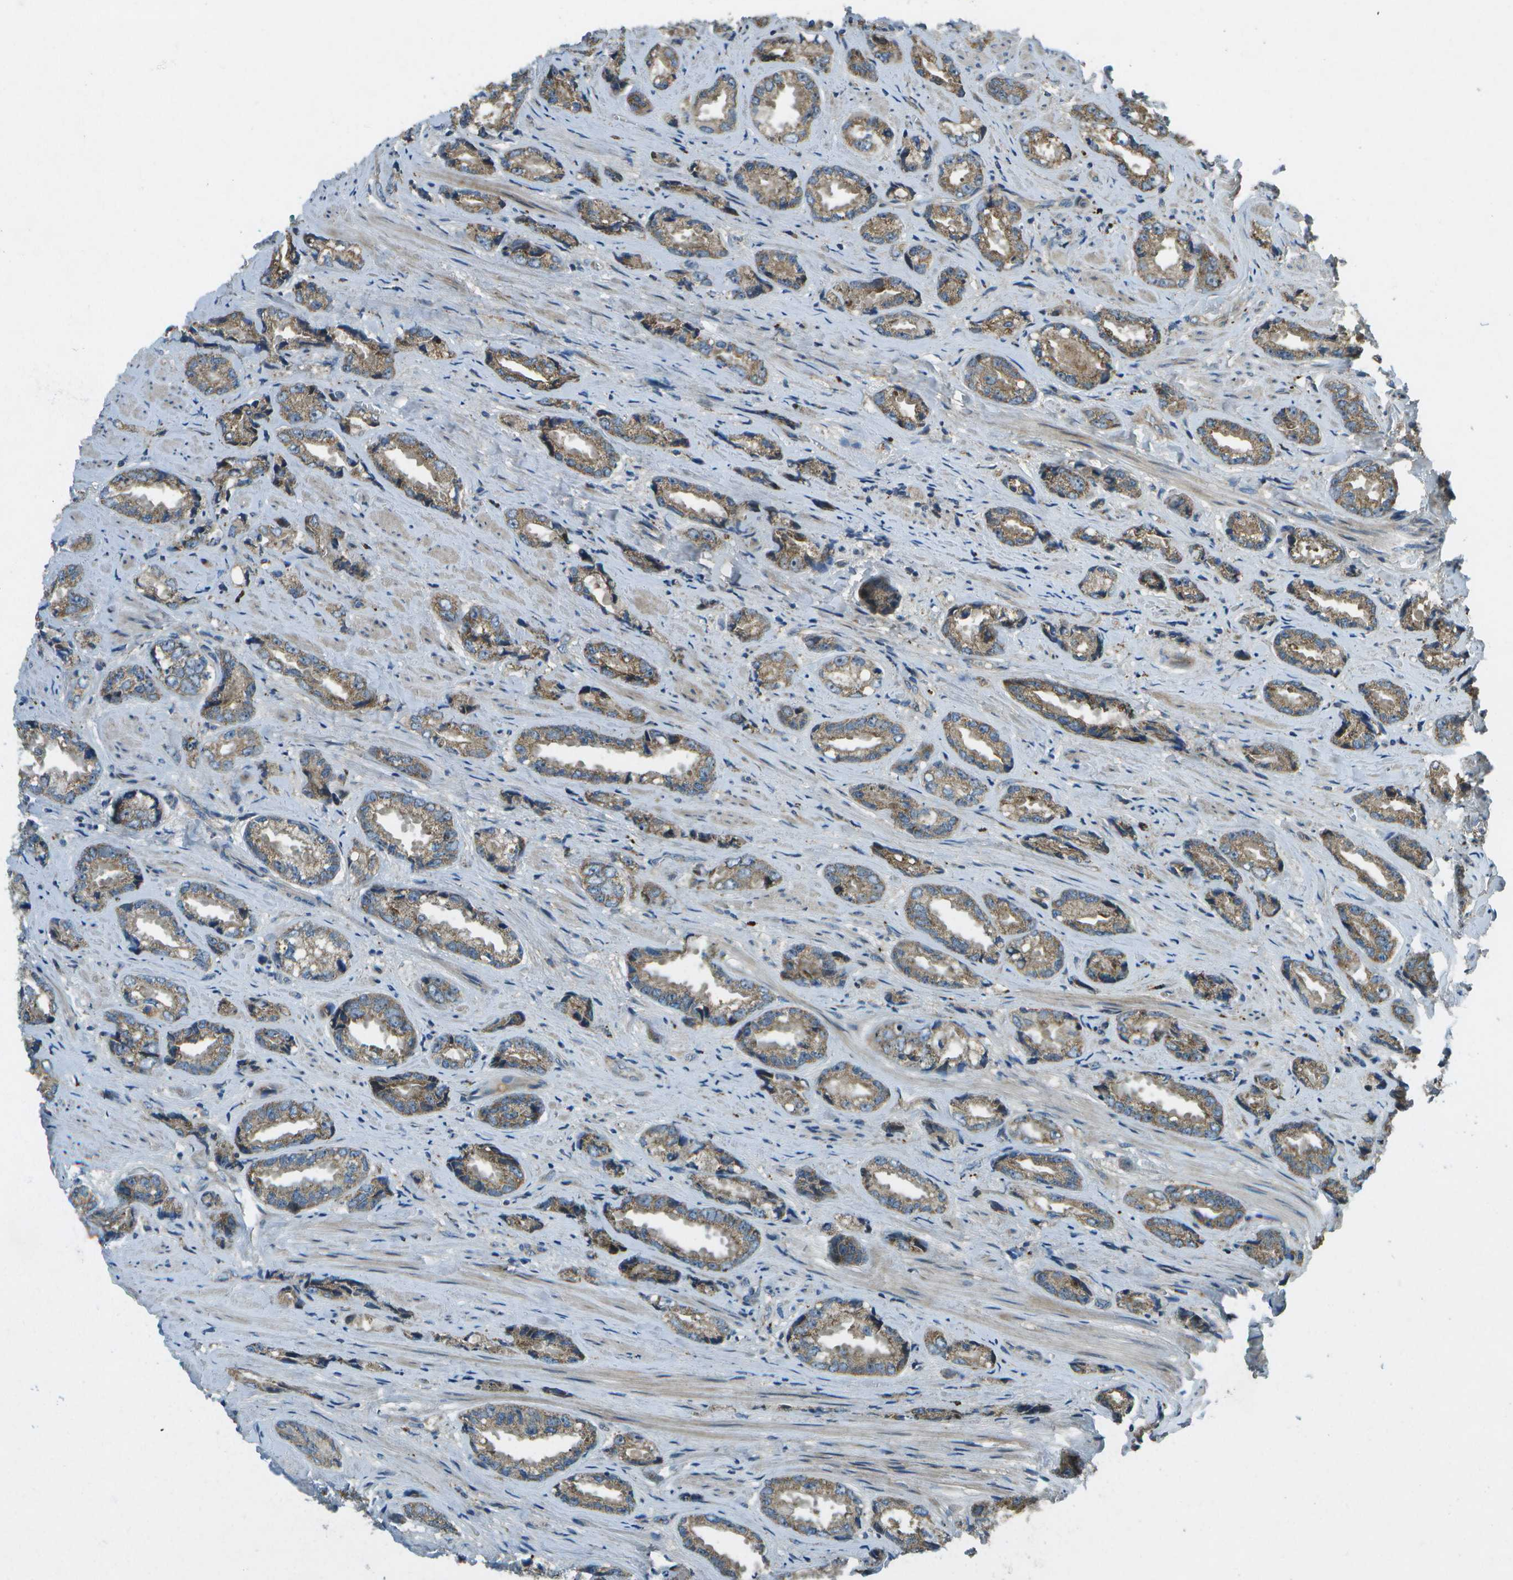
{"staining": {"intensity": "moderate", "quantity": ">75%", "location": "cytoplasmic/membranous"}, "tissue": "prostate cancer", "cell_type": "Tumor cells", "image_type": "cancer", "snomed": [{"axis": "morphology", "description": "Adenocarcinoma, High grade"}, {"axis": "topography", "description": "Prostate"}], "caption": "Protein staining shows moderate cytoplasmic/membranous expression in approximately >75% of tumor cells in prostate cancer.", "gene": "PXYLP1", "patient": {"sex": "male", "age": 61}}